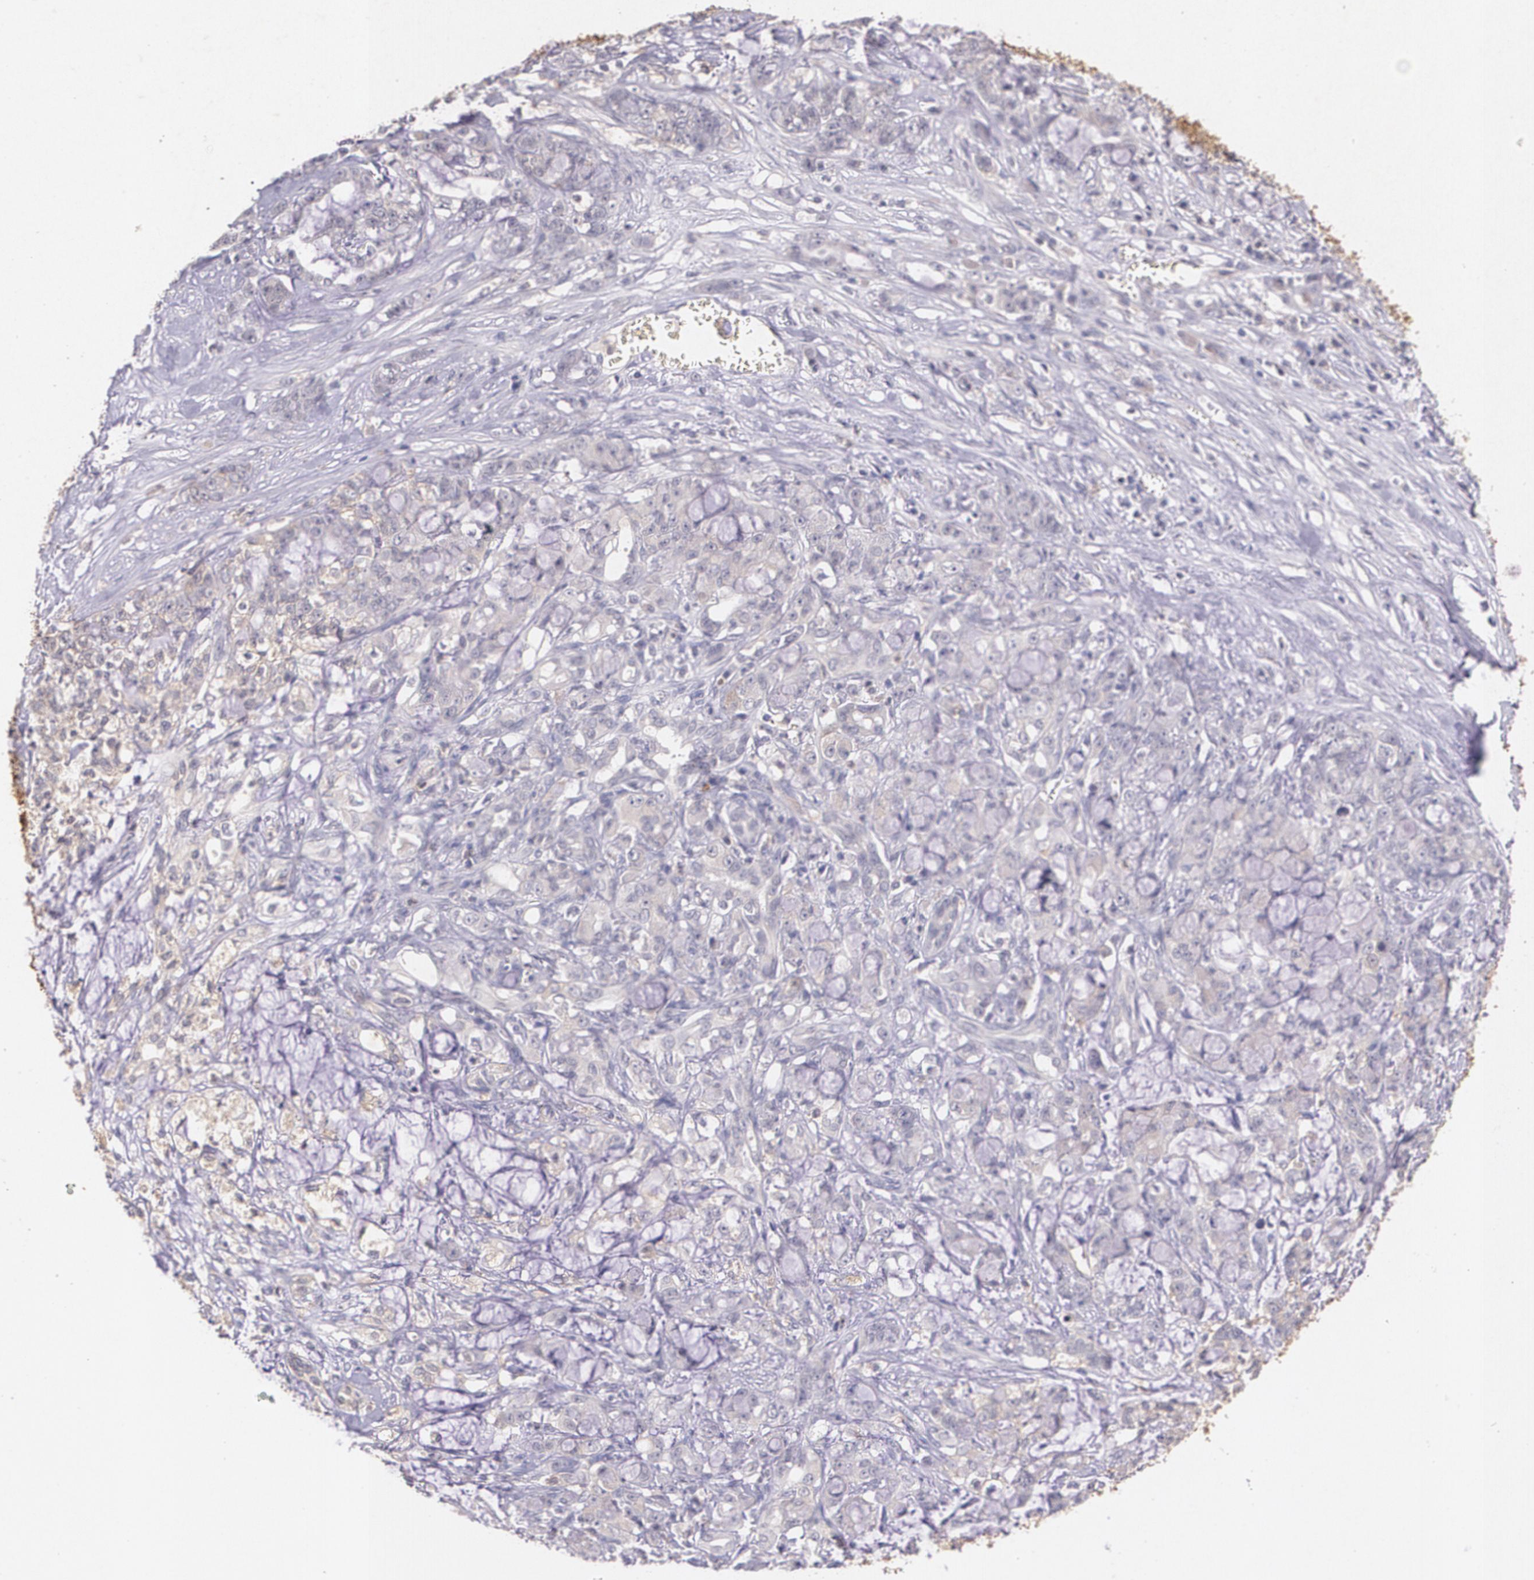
{"staining": {"intensity": "weak", "quantity": "<25%", "location": "cytoplasmic/membranous"}, "tissue": "pancreatic cancer", "cell_type": "Tumor cells", "image_type": "cancer", "snomed": [{"axis": "morphology", "description": "Adenocarcinoma, NOS"}, {"axis": "topography", "description": "Pancreas"}], "caption": "The immunohistochemistry image has no significant expression in tumor cells of adenocarcinoma (pancreatic) tissue.", "gene": "TM4SF1", "patient": {"sex": "female", "age": 73}}